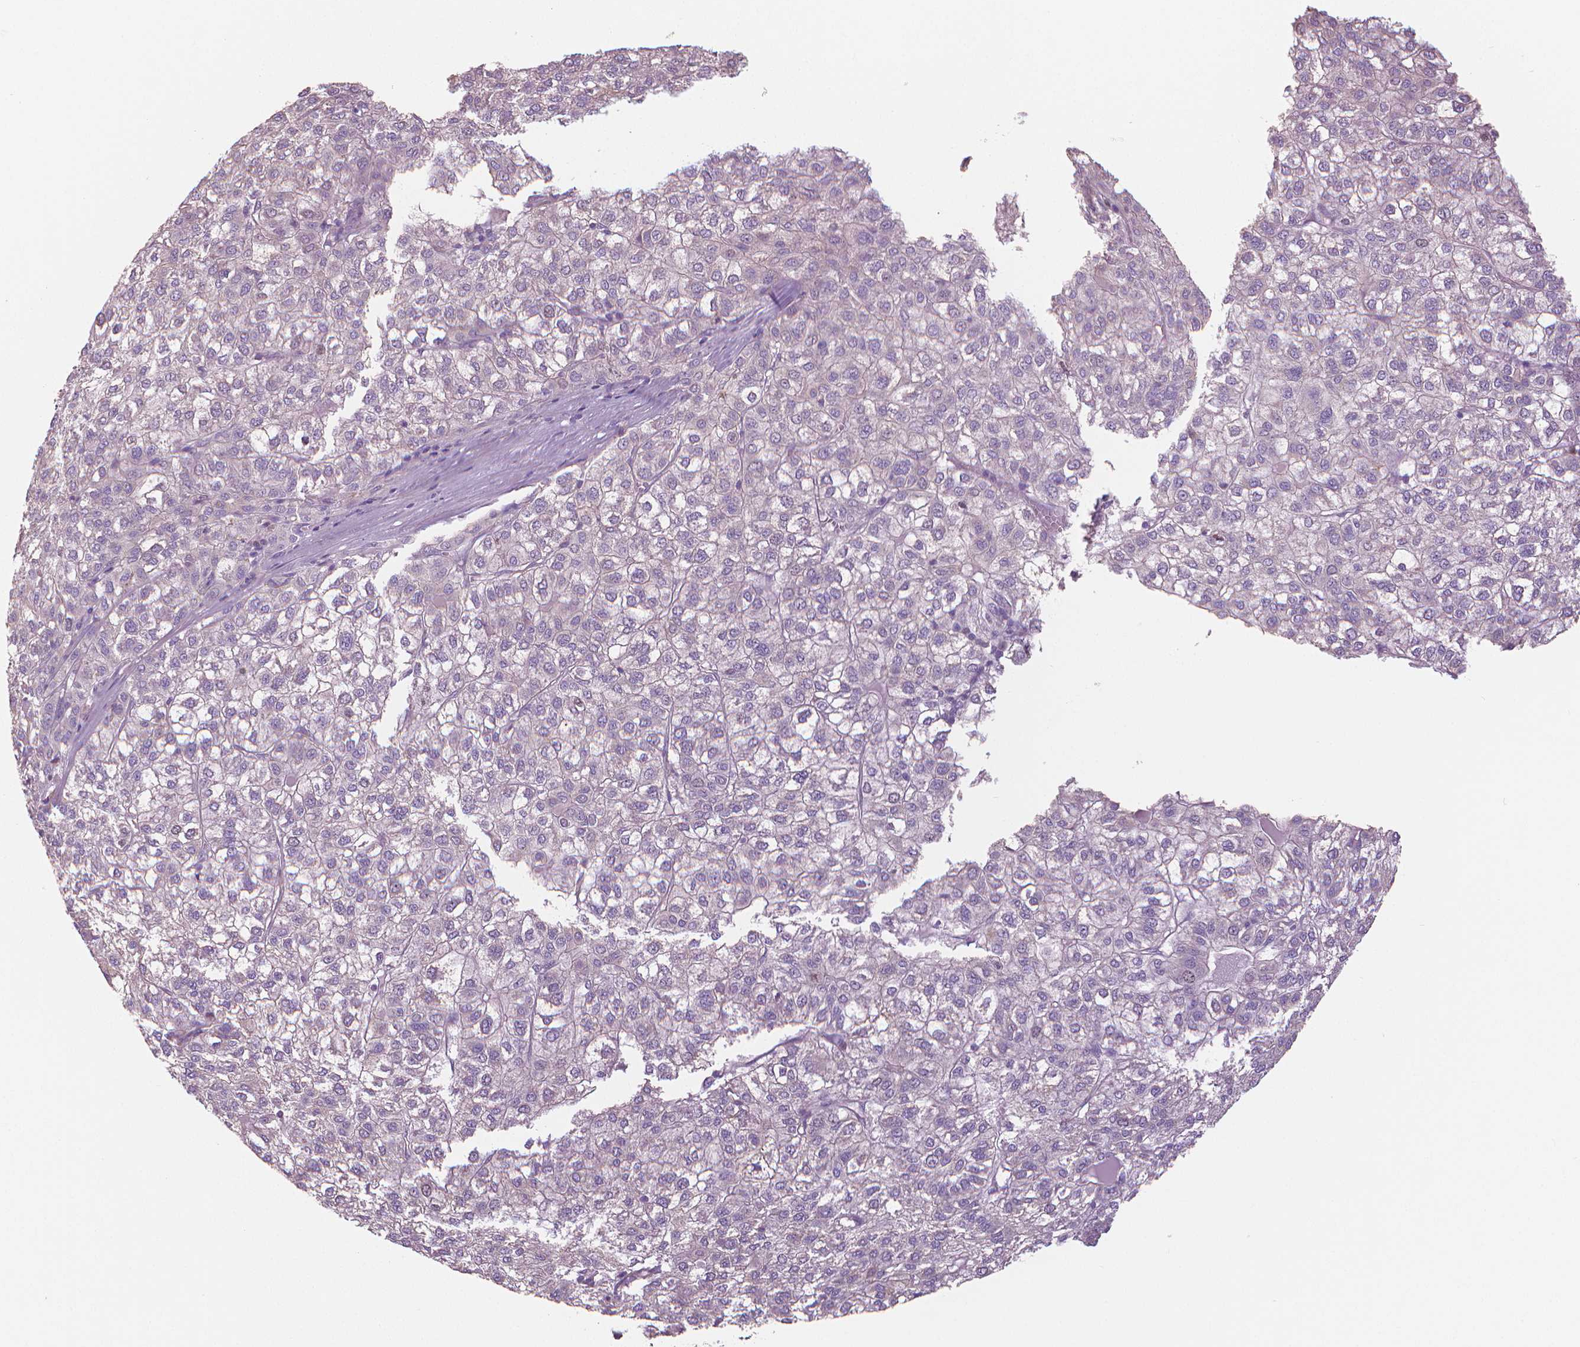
{"staining": {"intensity": "negative", "quantity": "none", "location": "none"}, "tissue": "liver cancer", "cell_type": "Tumor cells", "image_type": "cancer", "snomed": [{"axis": "morphology", "description": "Carcinoma, Hepatocellular, NOS"}, {"axis": "topography", "description": "Liver"}], "caption": "A high-resolution image shows immunohistochemistry staining of liver cancer (hepatocellular carcinoma), which shows no significant staining in tumor cells.", "gene": "MKI67", "patient": {"sex": "female", "age": 43}}